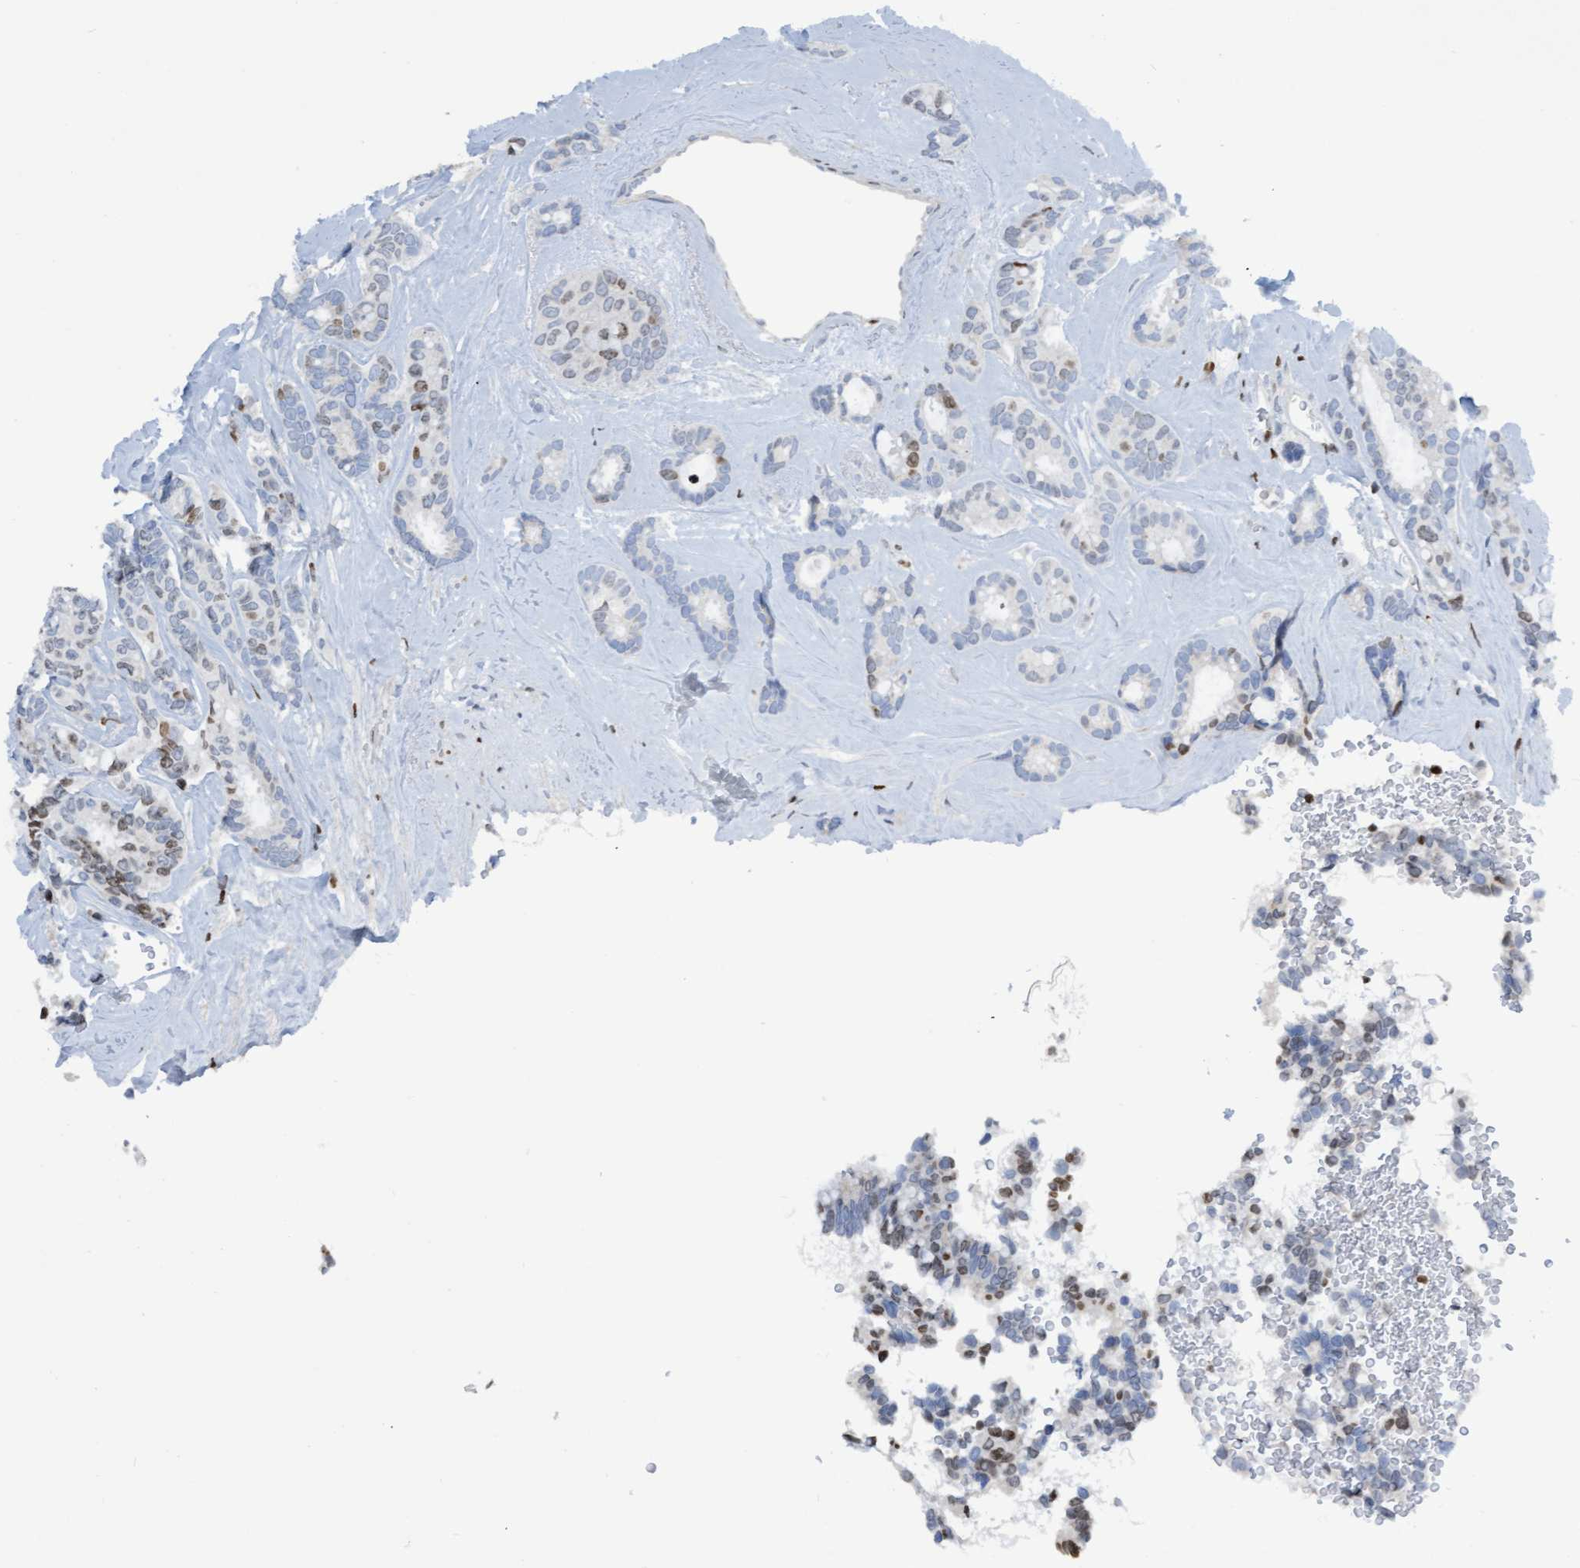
{"staining": {"intensity": "weak", "quantity": "<25%", "location": "nuclear"}, "tissue": "breast cancer", "cell_type": "Tumor cells", "image_type": "cancer", "snomed": [{"axis": "morphology", "description": "Duct carcinoma"}, {"axis": "topography", "description": "Breast"}], "caption": "Breast cancer stained for a protein using immunohistochemistry exhibits no staining tumor cells.", "gene": "CBX2", "patient": {"sex": "female", "age": 87}}